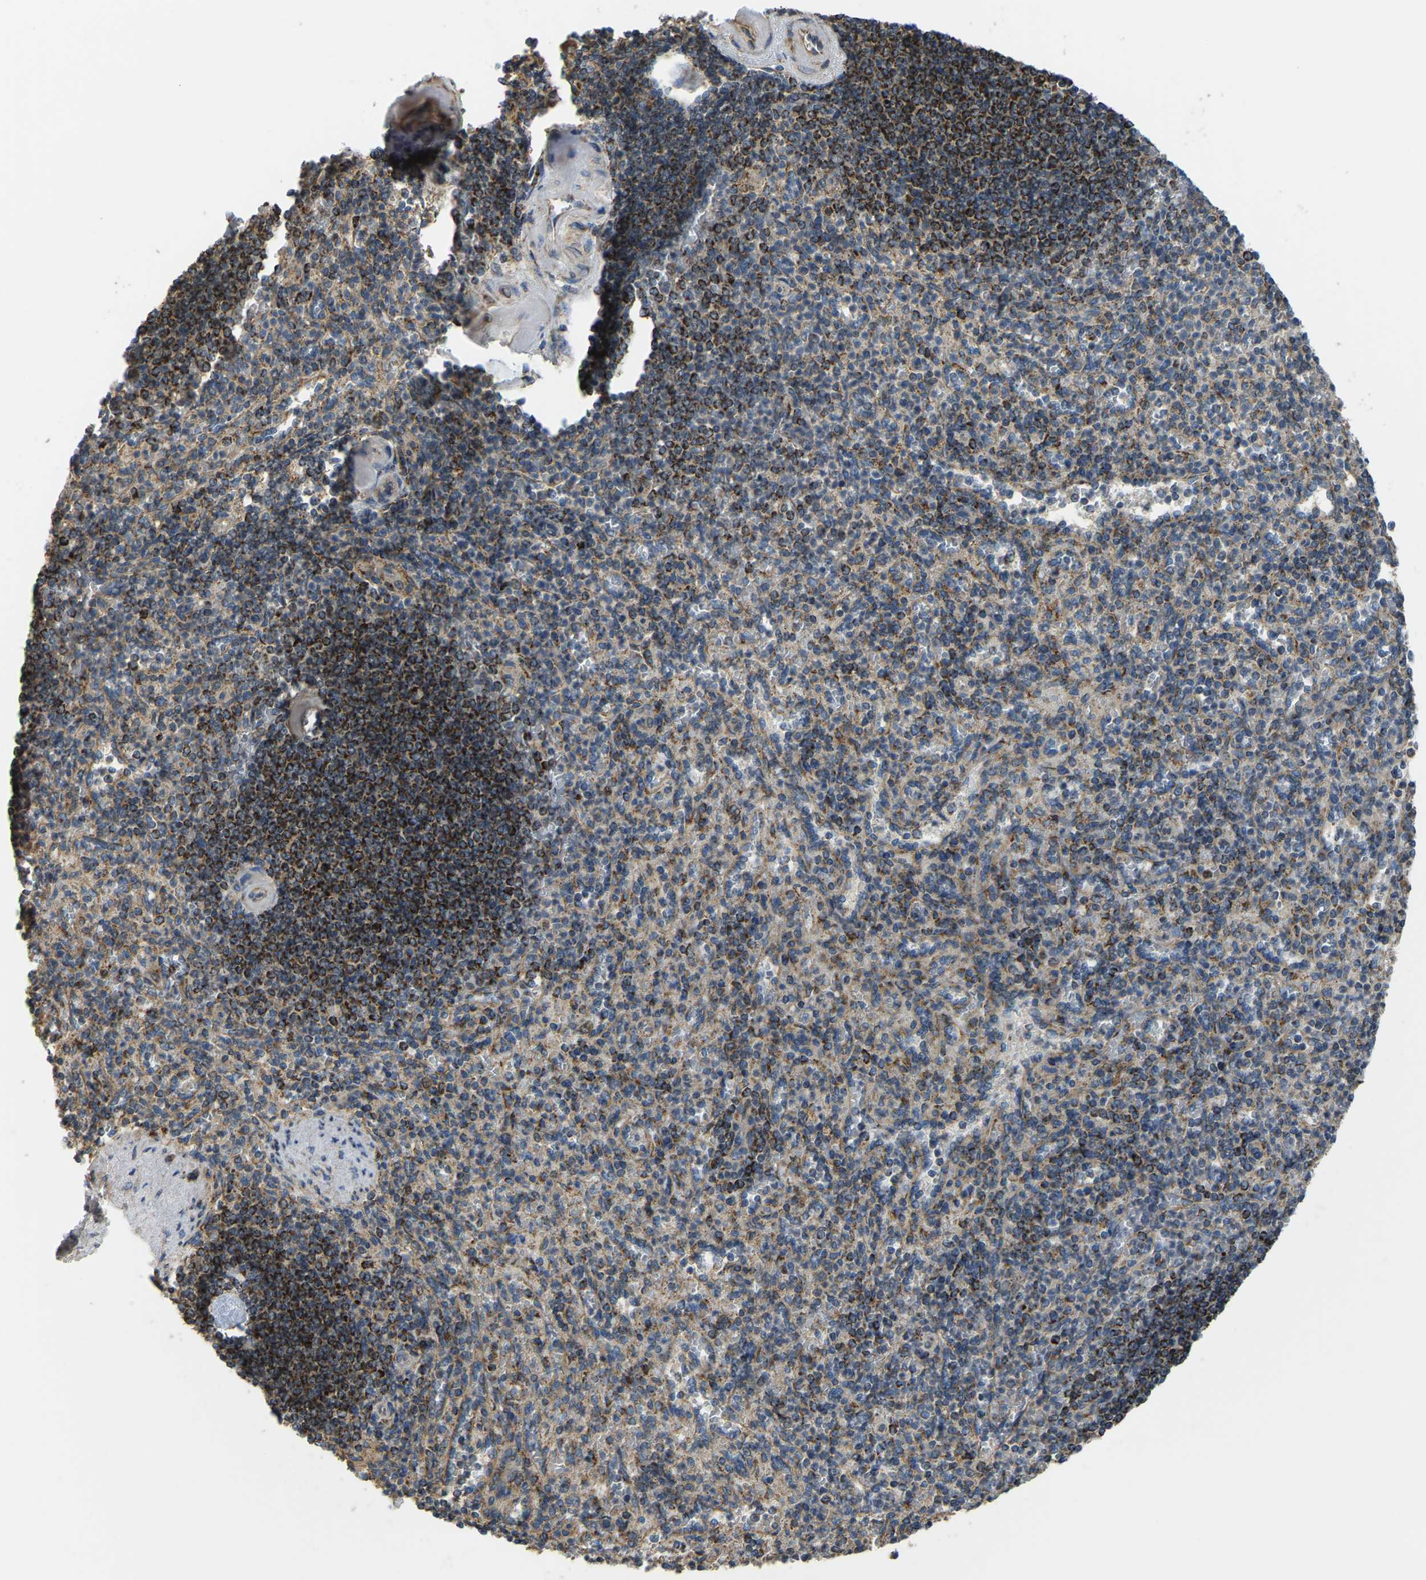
{"staining": {"intensity": "moderate", "quantity": "25%-75%", "location": "cytoplasmic/membranous"}, "tissue": "spleen", "cell_type": "Cells in red pulp", "image_type": "normal", "snomed": [{"axis": "morphology", "description": "Normal tissue, NOS"}, {"axis": "topography", "description": "Spleen"}], "caption": "About 25%-75% of cells in red pulp in normal human spleen demonstrate moderate cytoplasmic/membranous protein positivity as visualized by brown immunohistochemical staining.", "gene": "PSMD7", "patient": {"sex": "female", "age": 74}}